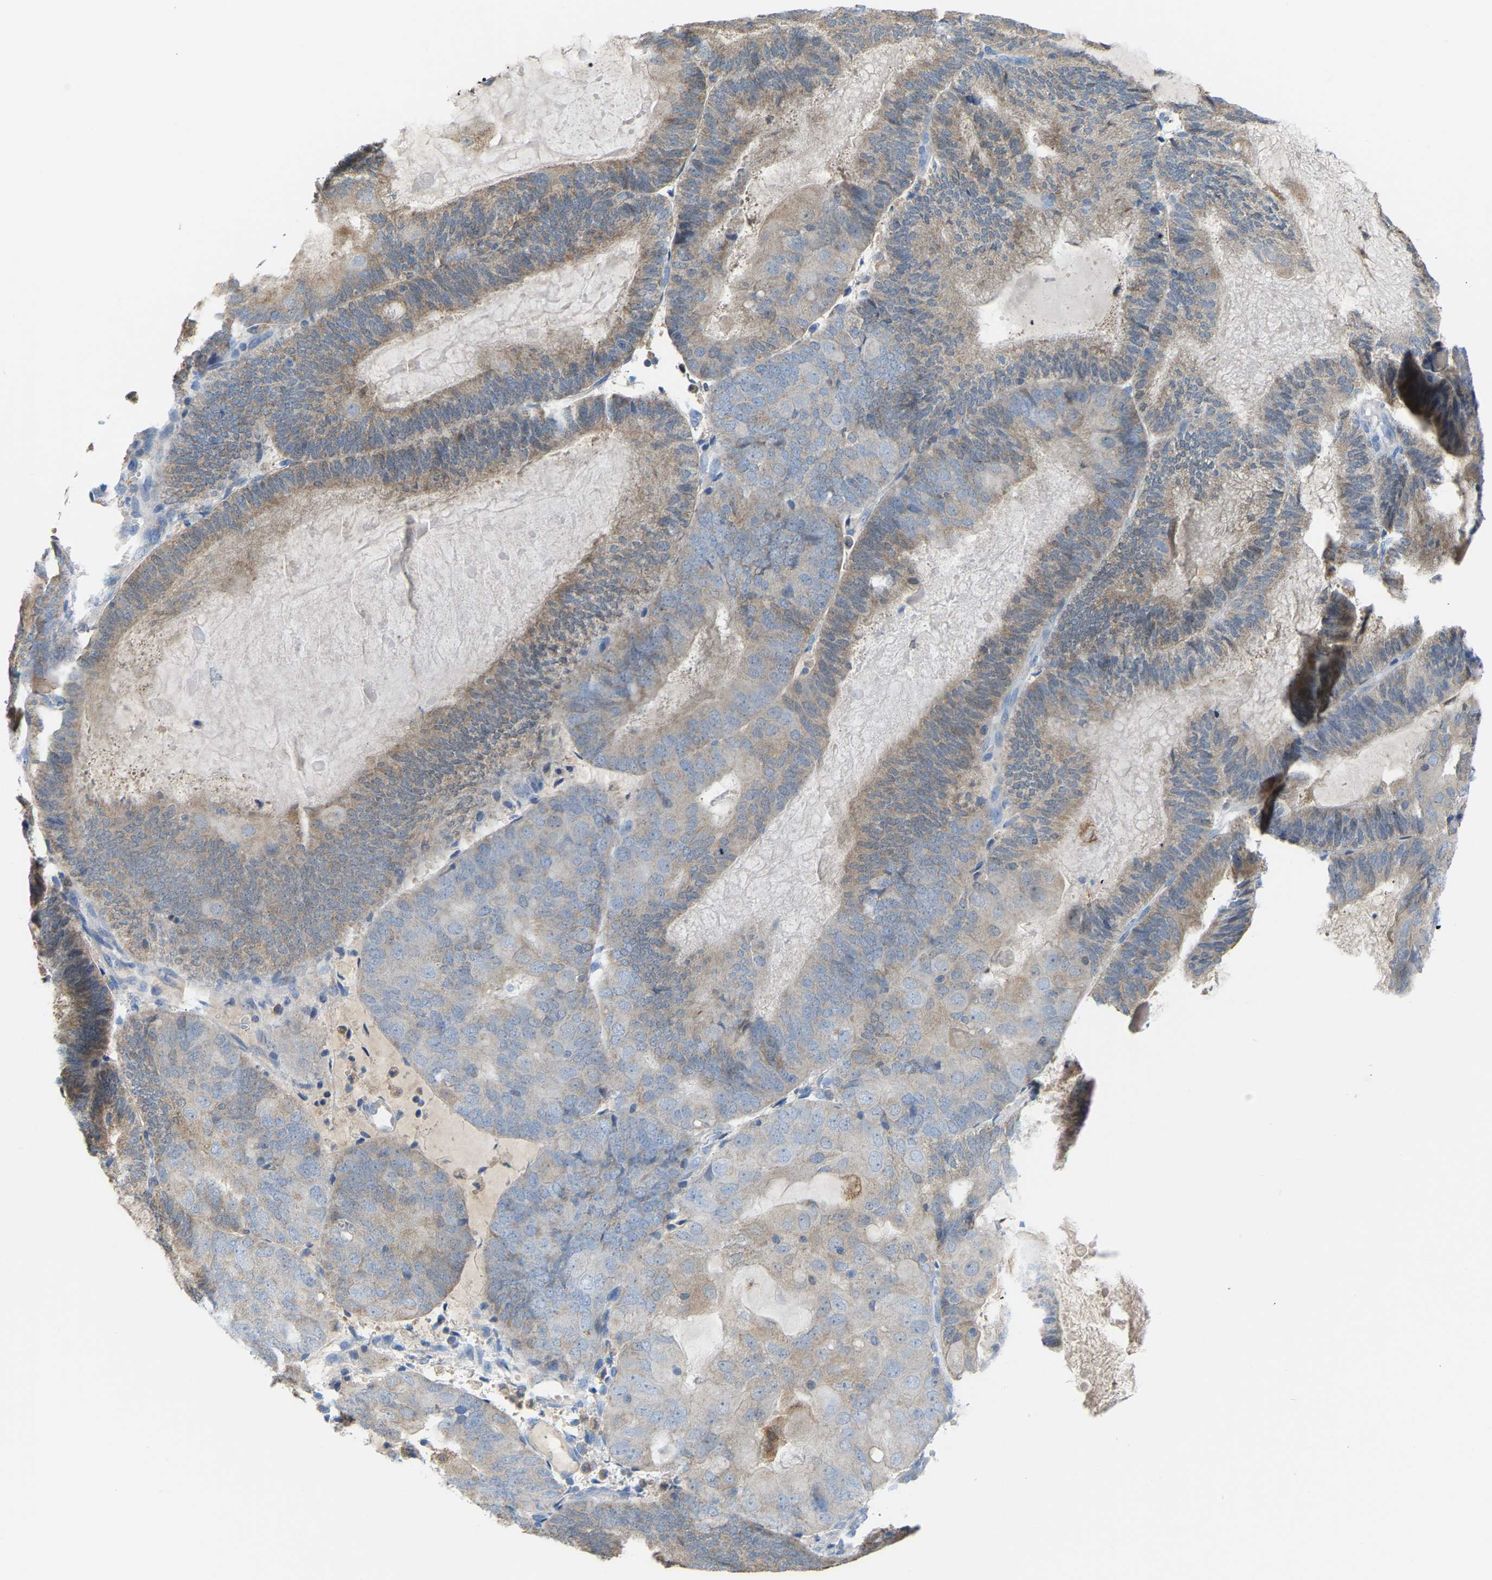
{"staining": {"intensity": "weak", "quantity": "25%-75%", "location": "cytoplasmic/membranous"}, "tissue": "endometrial cancer", "cell_type": "Tumor cells", "image_type": "cancer", "snomed": [{"axis": "morphology", "description": "Adenocarcinoma, NOS"}, {"axis": "topography", "description": "Endometrium"}], "caption": "Protein expression analysis of human adenocarcinoma (endometrial) reveals weak cytoplasmic/membranous expression in about 25%-75% of tumor cells.", "gene": "CROT", "patient": {"sex": "female", "age": 81}}